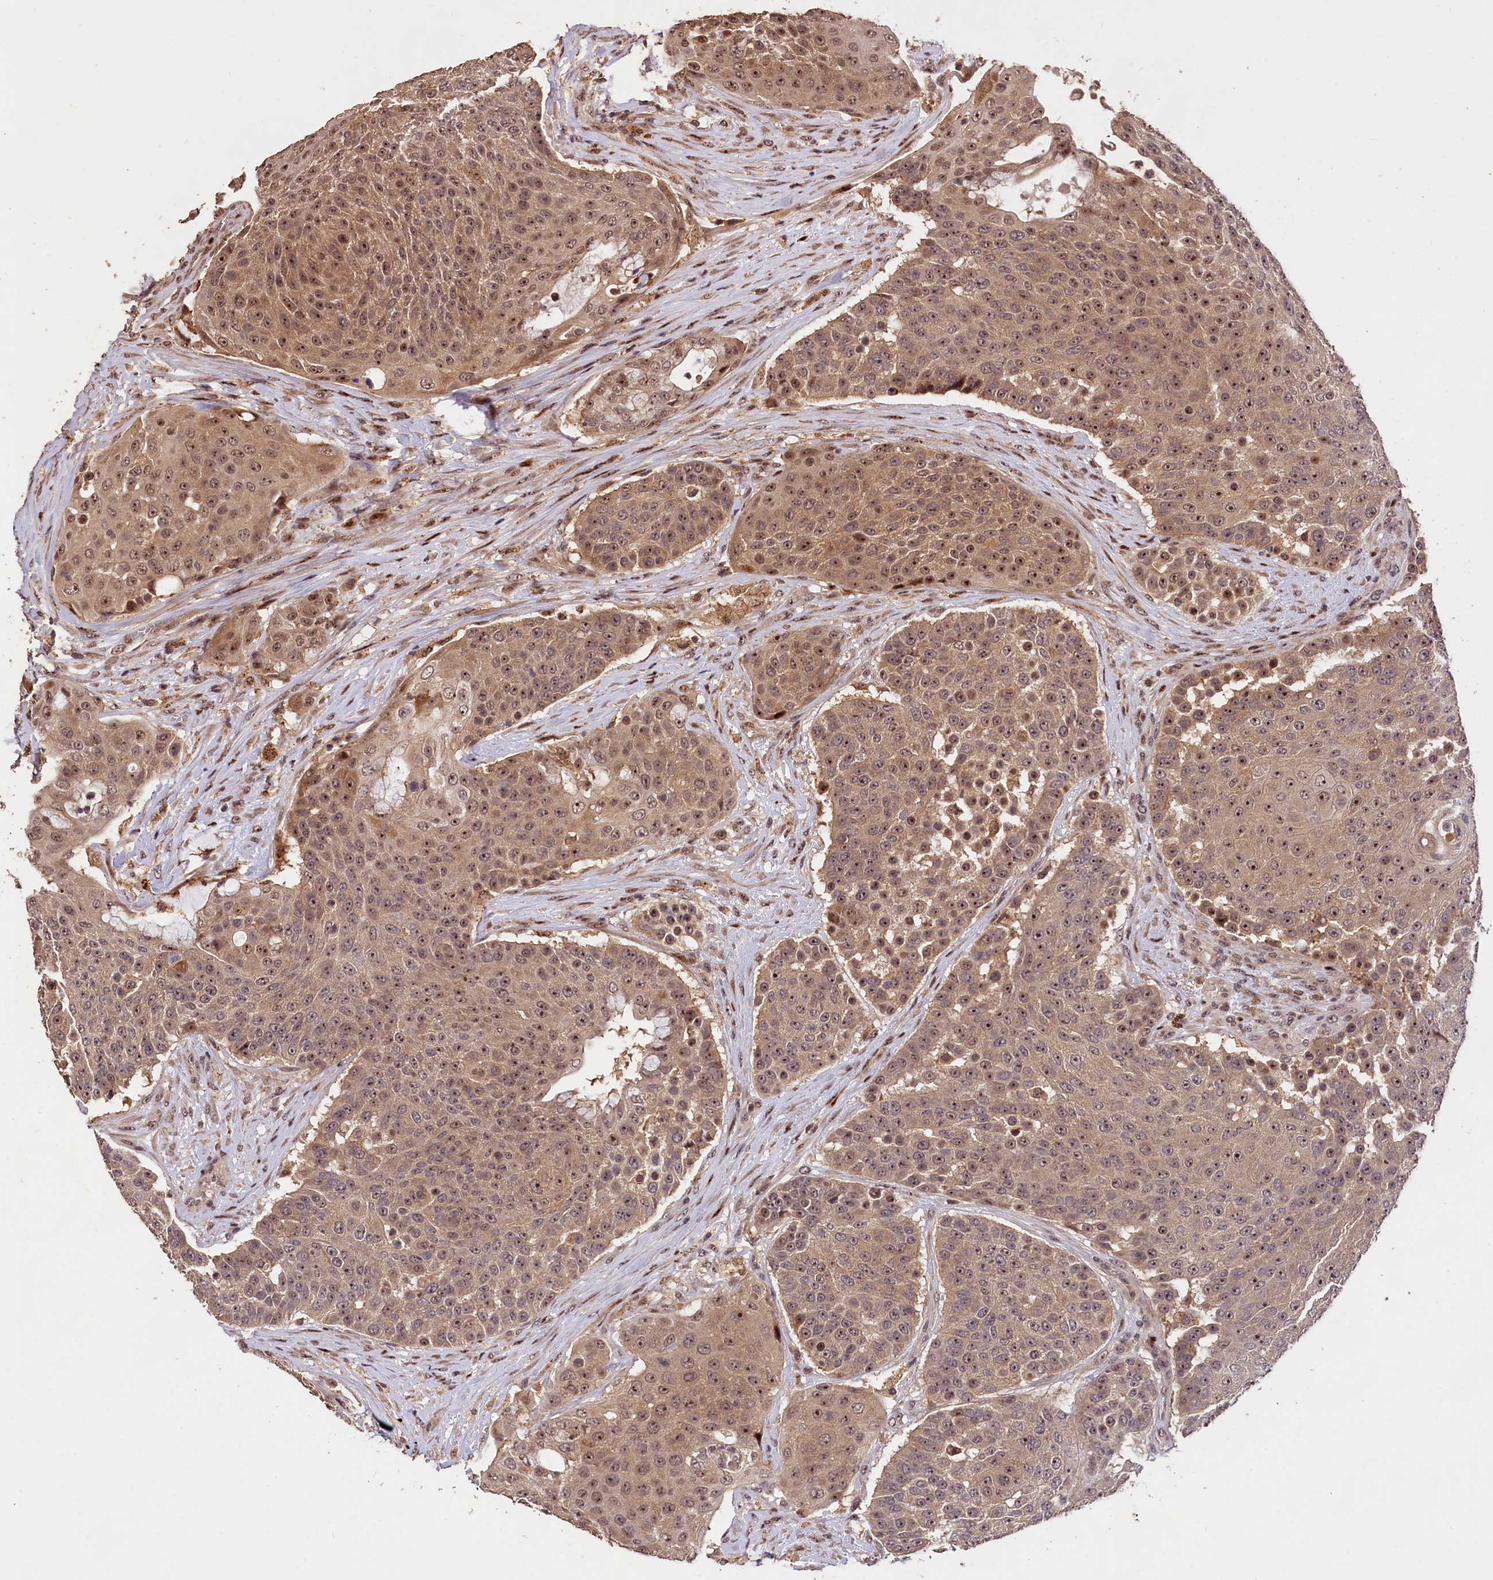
{"staining": {"intensity": "moderate", "quantity": ">75%", "location": "cytoplasmic/membranous,nuclear"}, "tissue": "urothelial cancer", "cell_type": "Tumor cells", "image_type": "cancer", "snomed": [{"axis": "morphology", "description": "Urothelial carcinoma, High grade"}, {"axis": "topography", "description": "Urinary bladder"}], "caption": "This micrograph exhibits urothelial carcinoma (high-grade) stained with IHC to label a protein in brown. The cytoplasmic/membranous and nuclear of tumor cells show moderate positivity for the protein. Nuclei are counter-stained blue.", "gene": "PHAF1", "patient": {"sex": "female", "age": 63}}